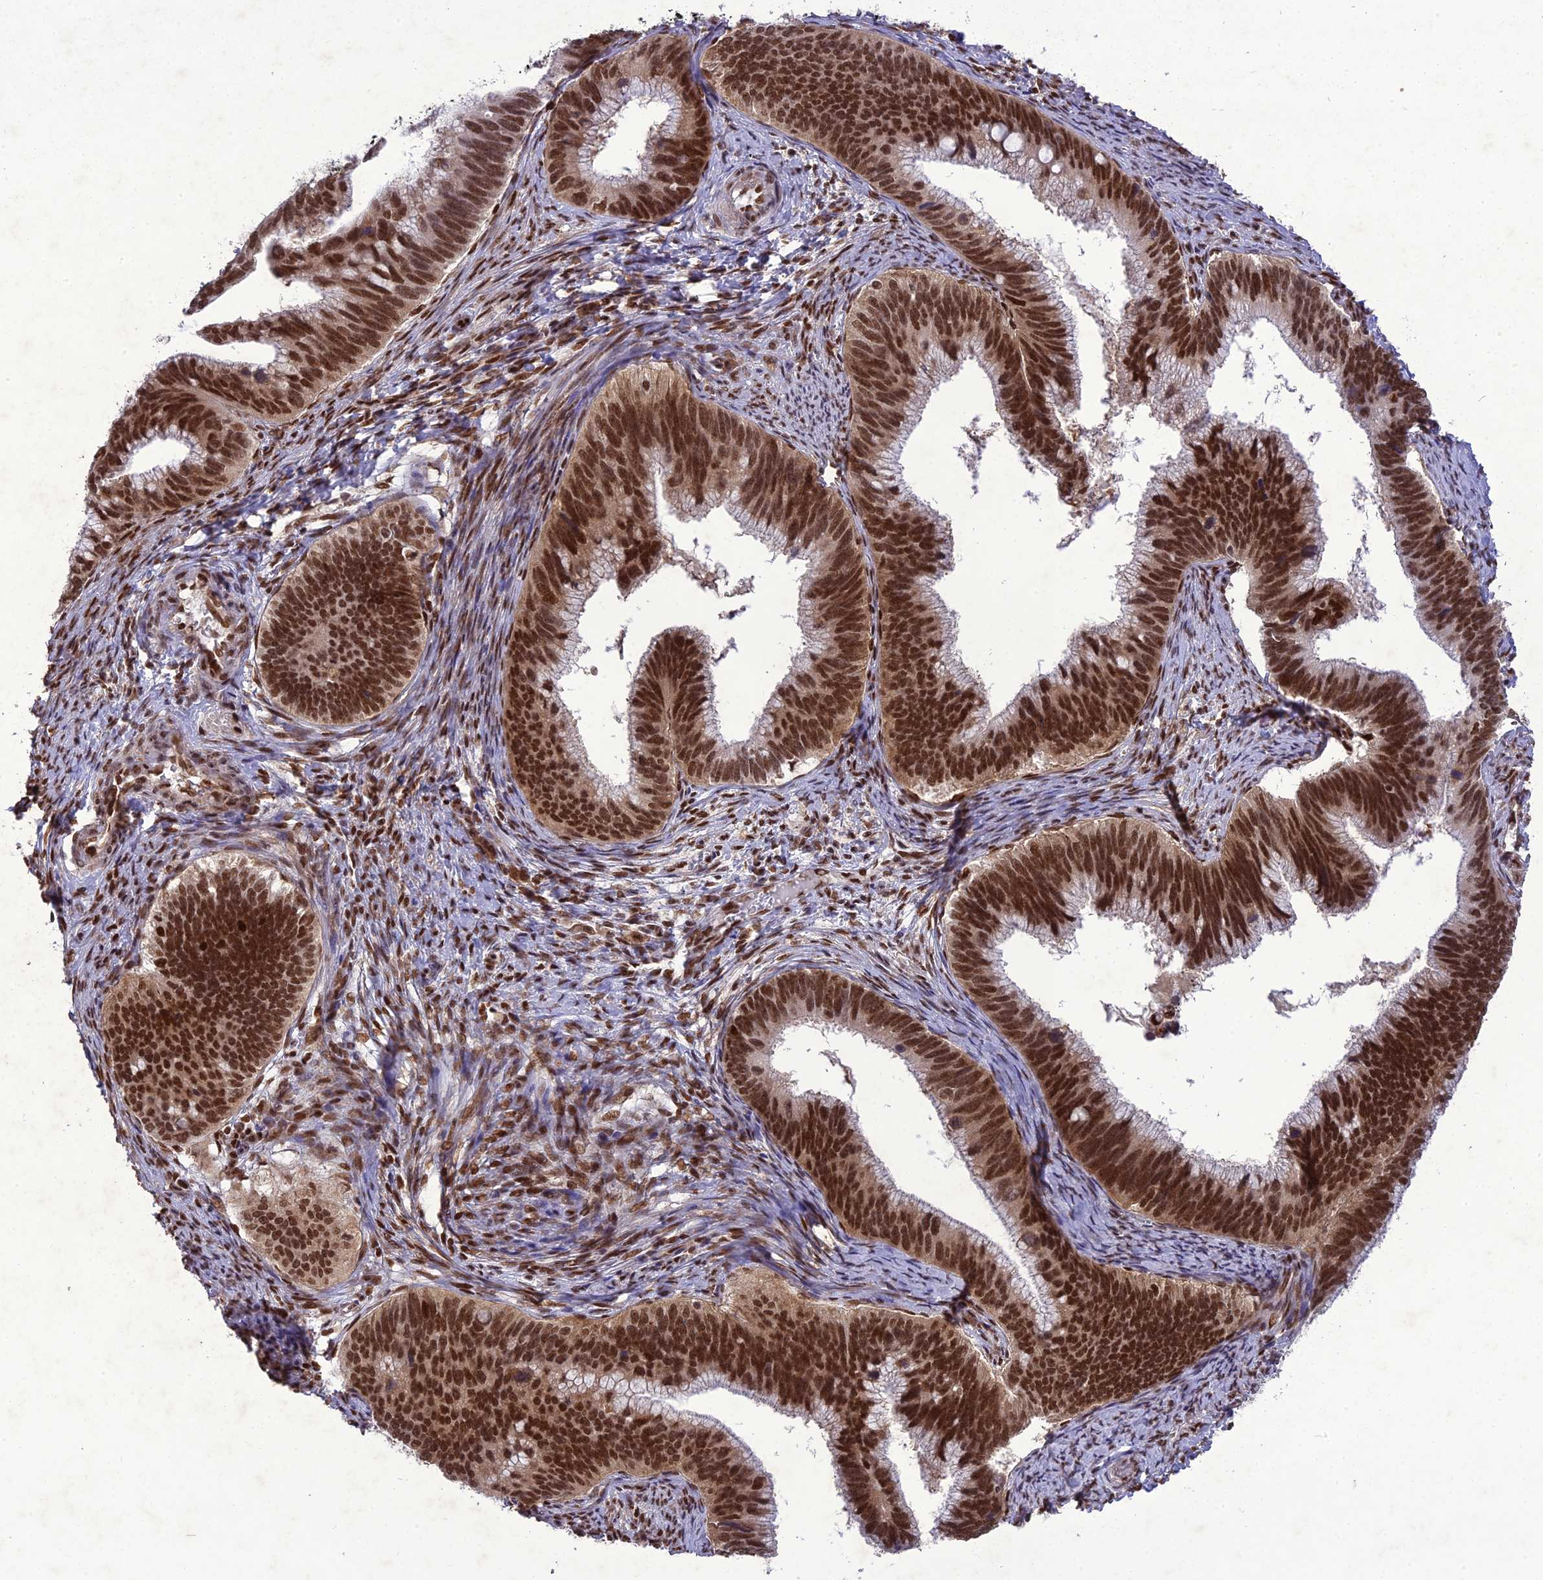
{"staining": {"intensity": "strong", "quantity": ">75%", "location": "nuclear"}, "tissue": "cervical cancer", "cell_type": "Tumor cells", "image_type": "cancer", "snomed": [{"axis": "morphology", "description": "Adenocarcinoma, NOS"}, {"axis": "topography", "description": "Cervix"}], "caption": "A high-resolution photomicrograph shows immunohistochemistry staining of adenocarcinoma (cervical), which shows strong nuclear positivity in about >75% of tumor cells.", "gene": "DDX1", "patient": {"sex": "female", "age": 42}}